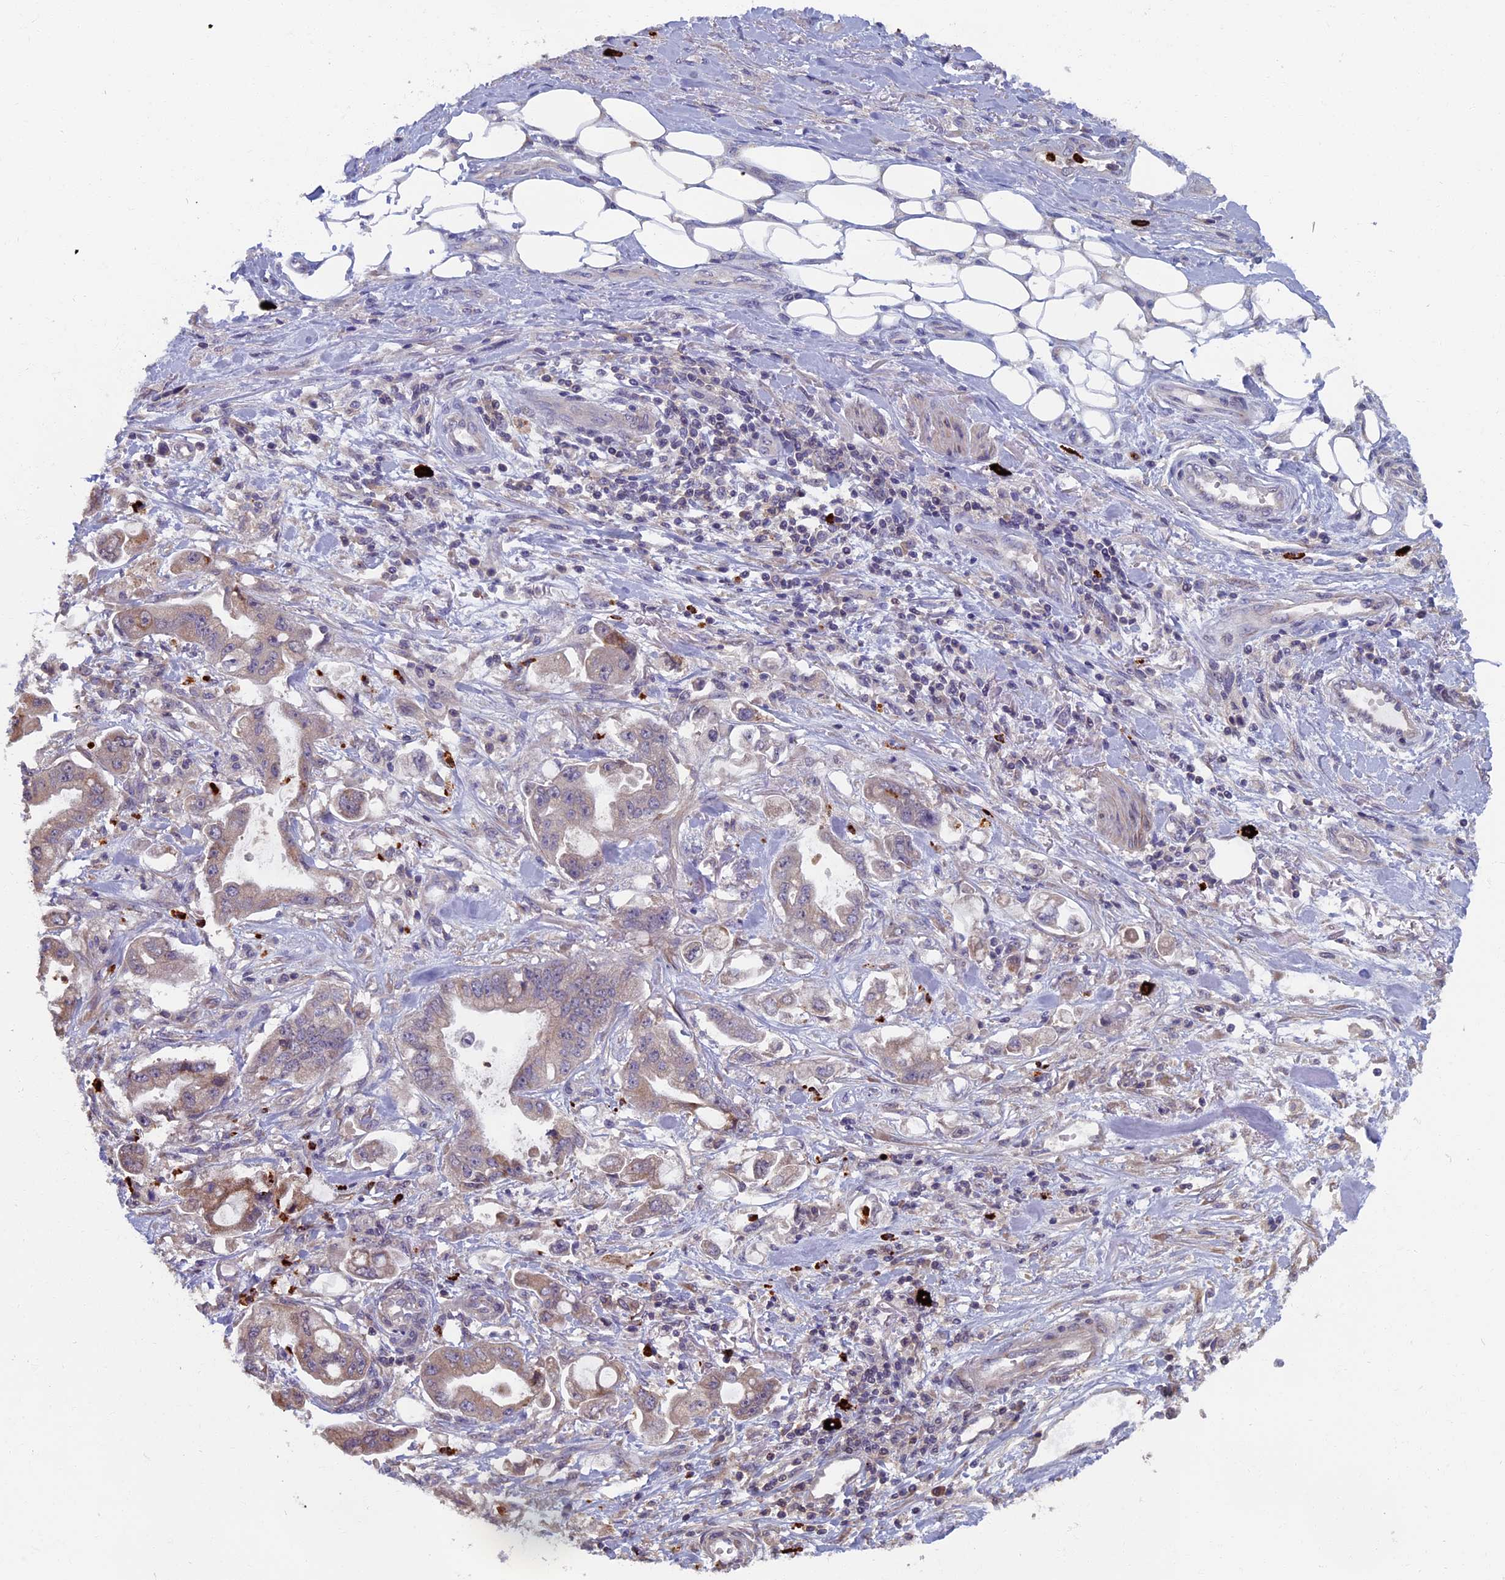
{"staining": {"intensity": "weak", "quantity": "25%-75%", "location": "cytoplasmic/membranous"}, "tissue": "stomach cancer", "cell_type": "Tumor cells", "image_type": "cancer", "snomed": [{"axis": "morphology", "description": "Adenocarcinoma, NOS"}, {"axis": "topography", "description": "Stomach"}], "caption": "IHC staining of stomach adenocarcinoma, which reveals low levels of weak cytoplasmic/membranous staining in approximately 25%-75% of tumor cells indicating weak cytoplasmic/membranous protein positivity. The staining was performed using DAB (brown) for protein detection and nuclei were counterstained in hematoxylin (blue).", "gene": "TNK2", "patient": {"sex": "male", "age": 62}}